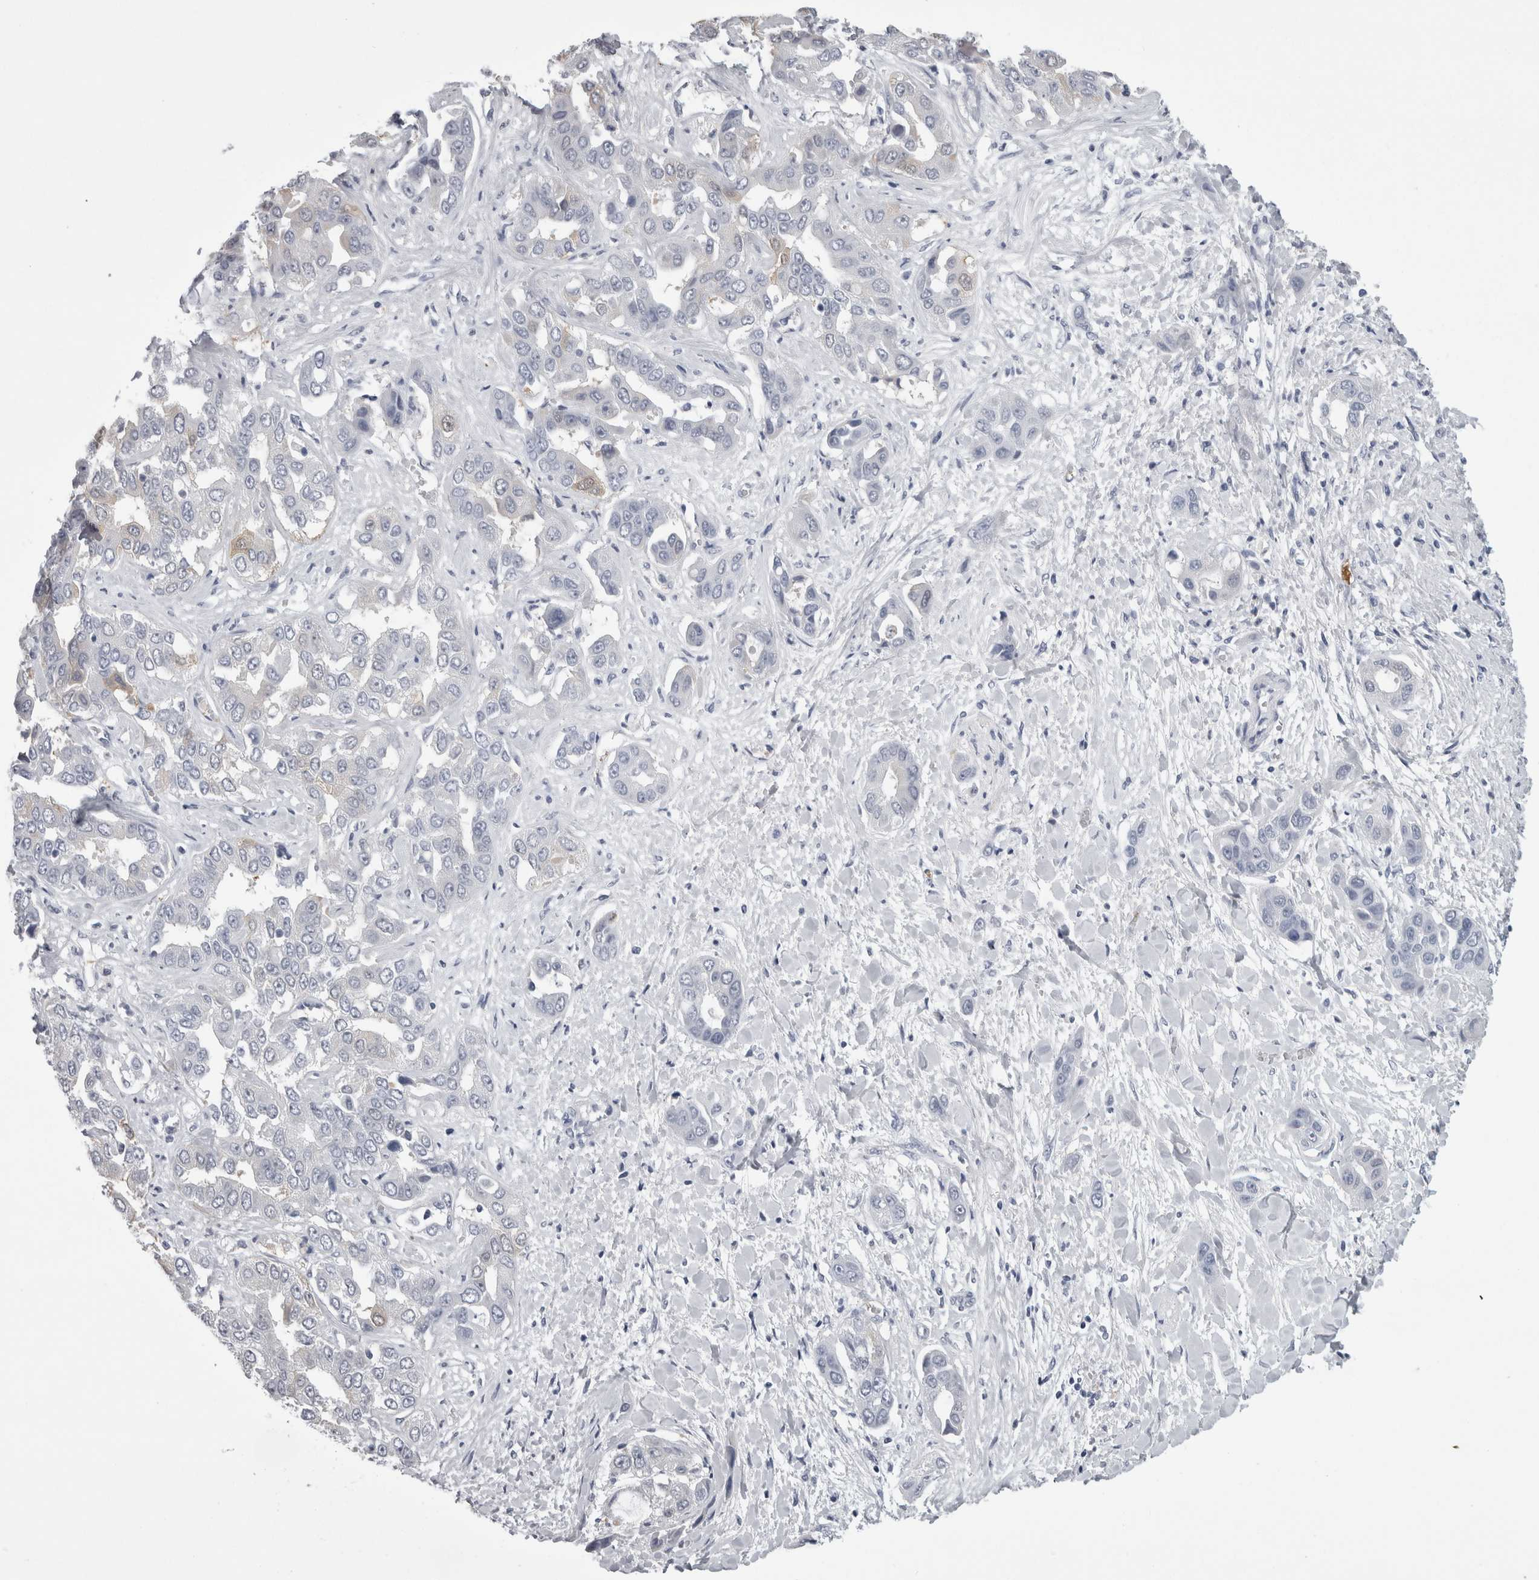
{"staining": {"intensity": "negative", "quantity": "none", "location": "none"}, "tissue": "liver cancer", "cell_type": "Tumor cells", "image_type": "cancer", "snomed": [{"axis": "morphology", "description": "Cholangiocarcinoma"}, {"axis": "topography", "description": "Liver"}], "caption": "A micrograph of liver cholangiocarcinoma stained for a protein shows no brown staining in tumor cells.", "gene": "ALDH8A1", "patient": {"sex": "female", "age": 52}}